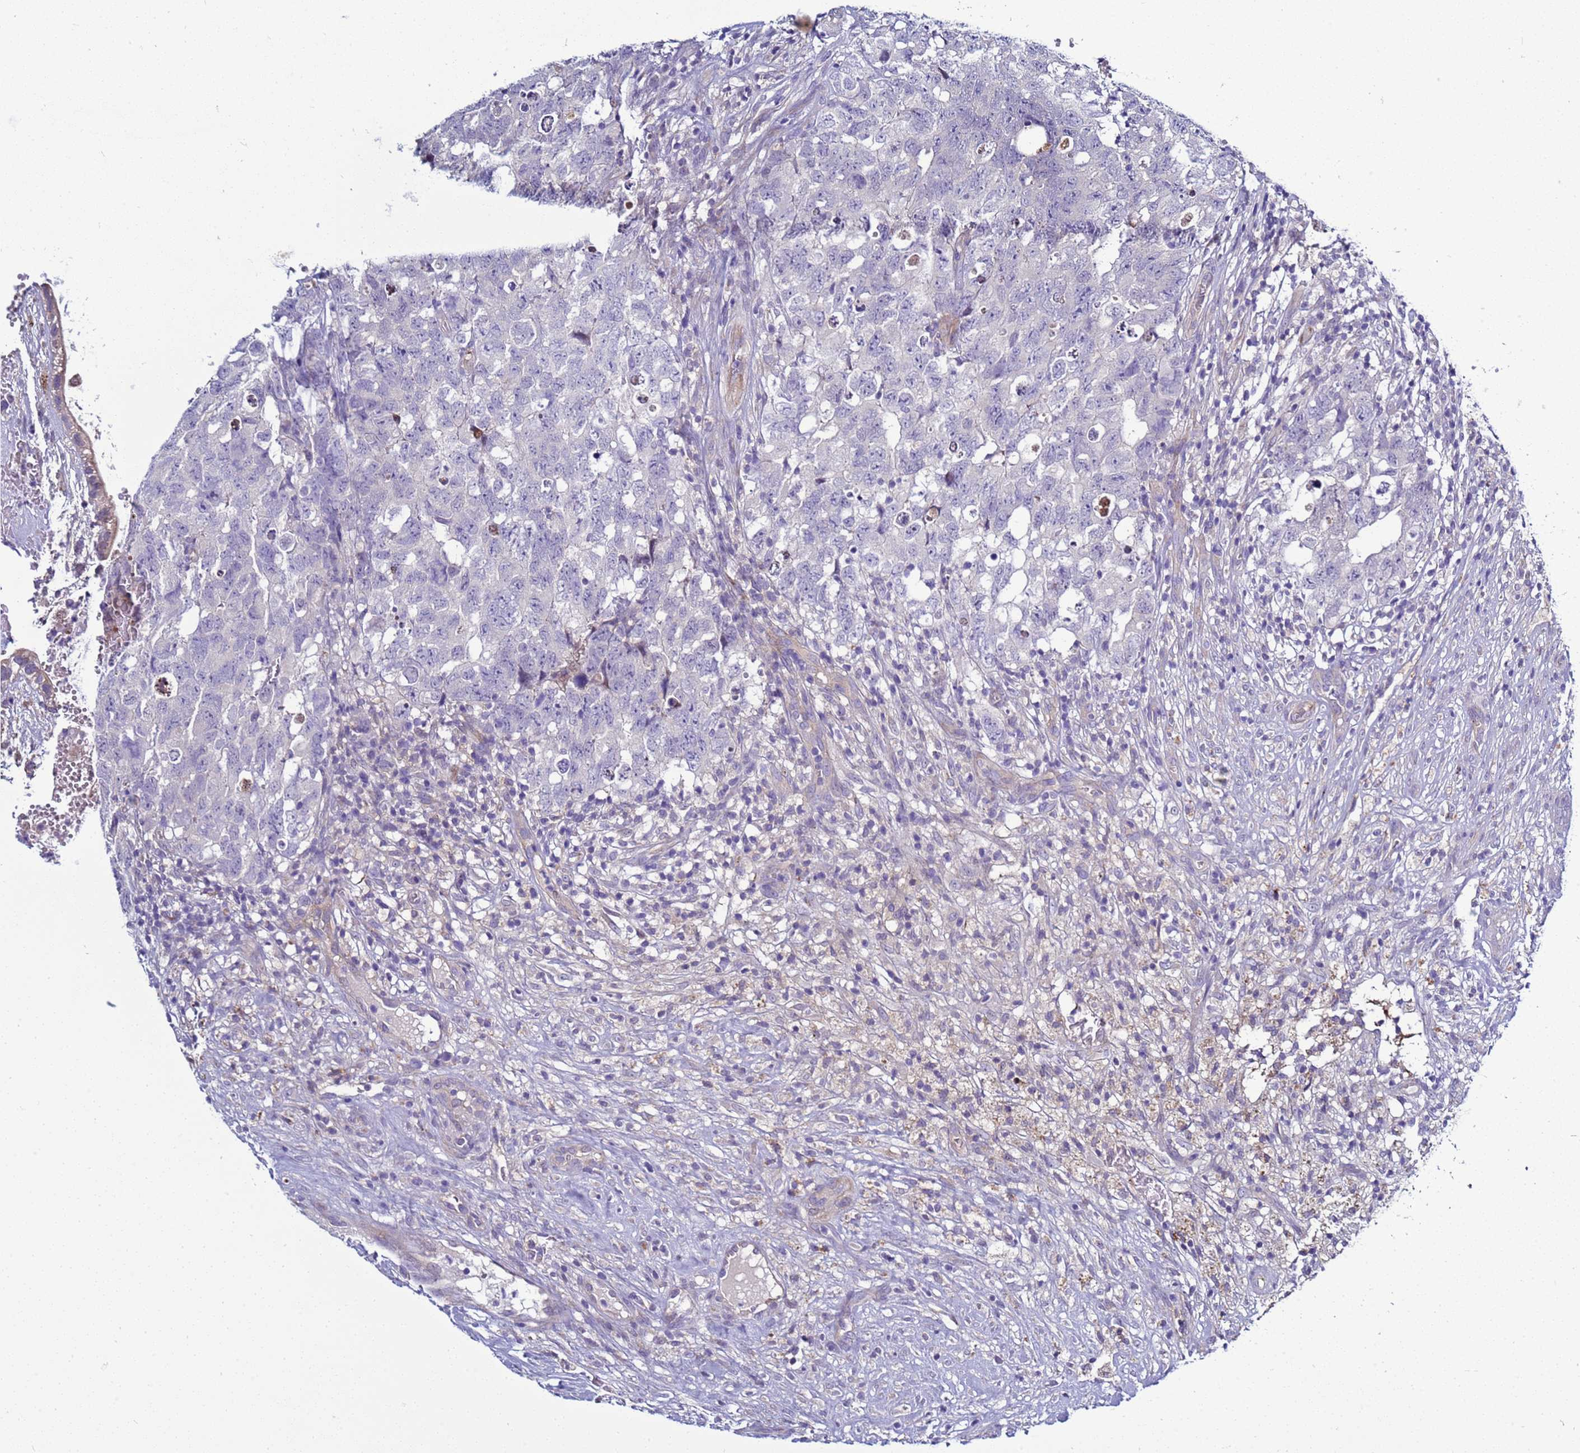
{"staining": {"intensity": "negative", "quantity": "none", "location": "none"}, "tissue": "testis cancer", "cell_type": "Tumor cells", "image_type": "cancer", "snomed": [{"axis": "morphology", "description": "Seminoma, NOS"}, {"axis": "morphology", "description": "Carcinoma, Embryonal, NOS"}, {"axis": "topography", "description": "Testis"}], "caption": "High power microscopy image of an IHC micrograph of testis seminoma, revealing no significant positivity in tumor cells.", "gene": "NAT2", "patient": {"sex": "male", "age": 29}}